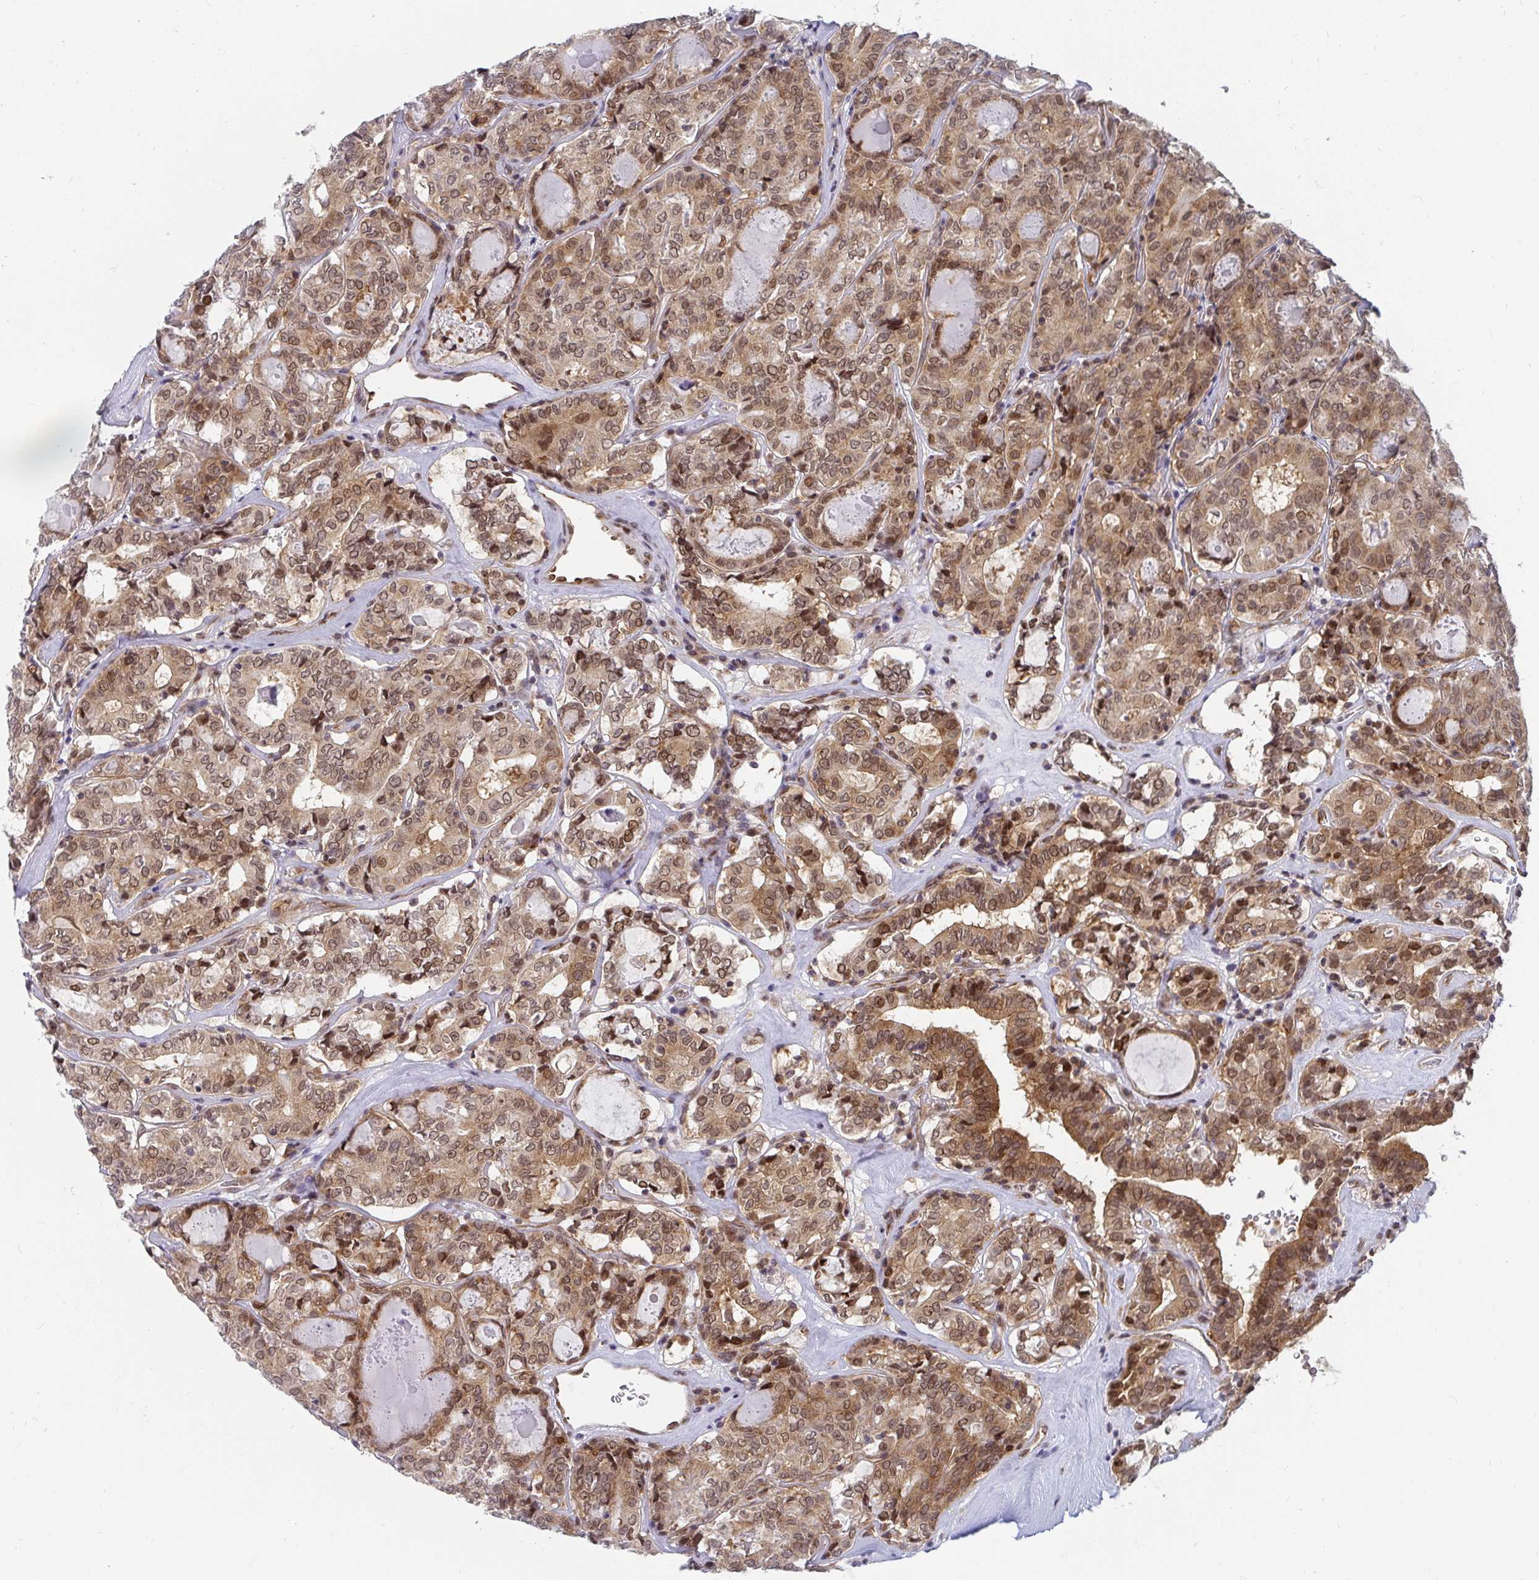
{"staining": {"intensity": "moderate", "quantity": ">75%", "location": "cytoplasmic/membranous,nuclear"}, "tissue": "thyroid cancer", "cell_type": "Tumor cells", "image_type": "cancer", "snomed": [{"axis": "morphology", "description": "Papillary adenocarcinoma, NOS"}, {"axis": "topography", "description": "Thyroid gland"}], "caption": "Thyroid cancer (papillary adenocarcinoma) stained with a protein marker displays moderate staining in tumor cells.", "gene": "SYNCRIP", "patient": {"sex": "female", "age": 72}}